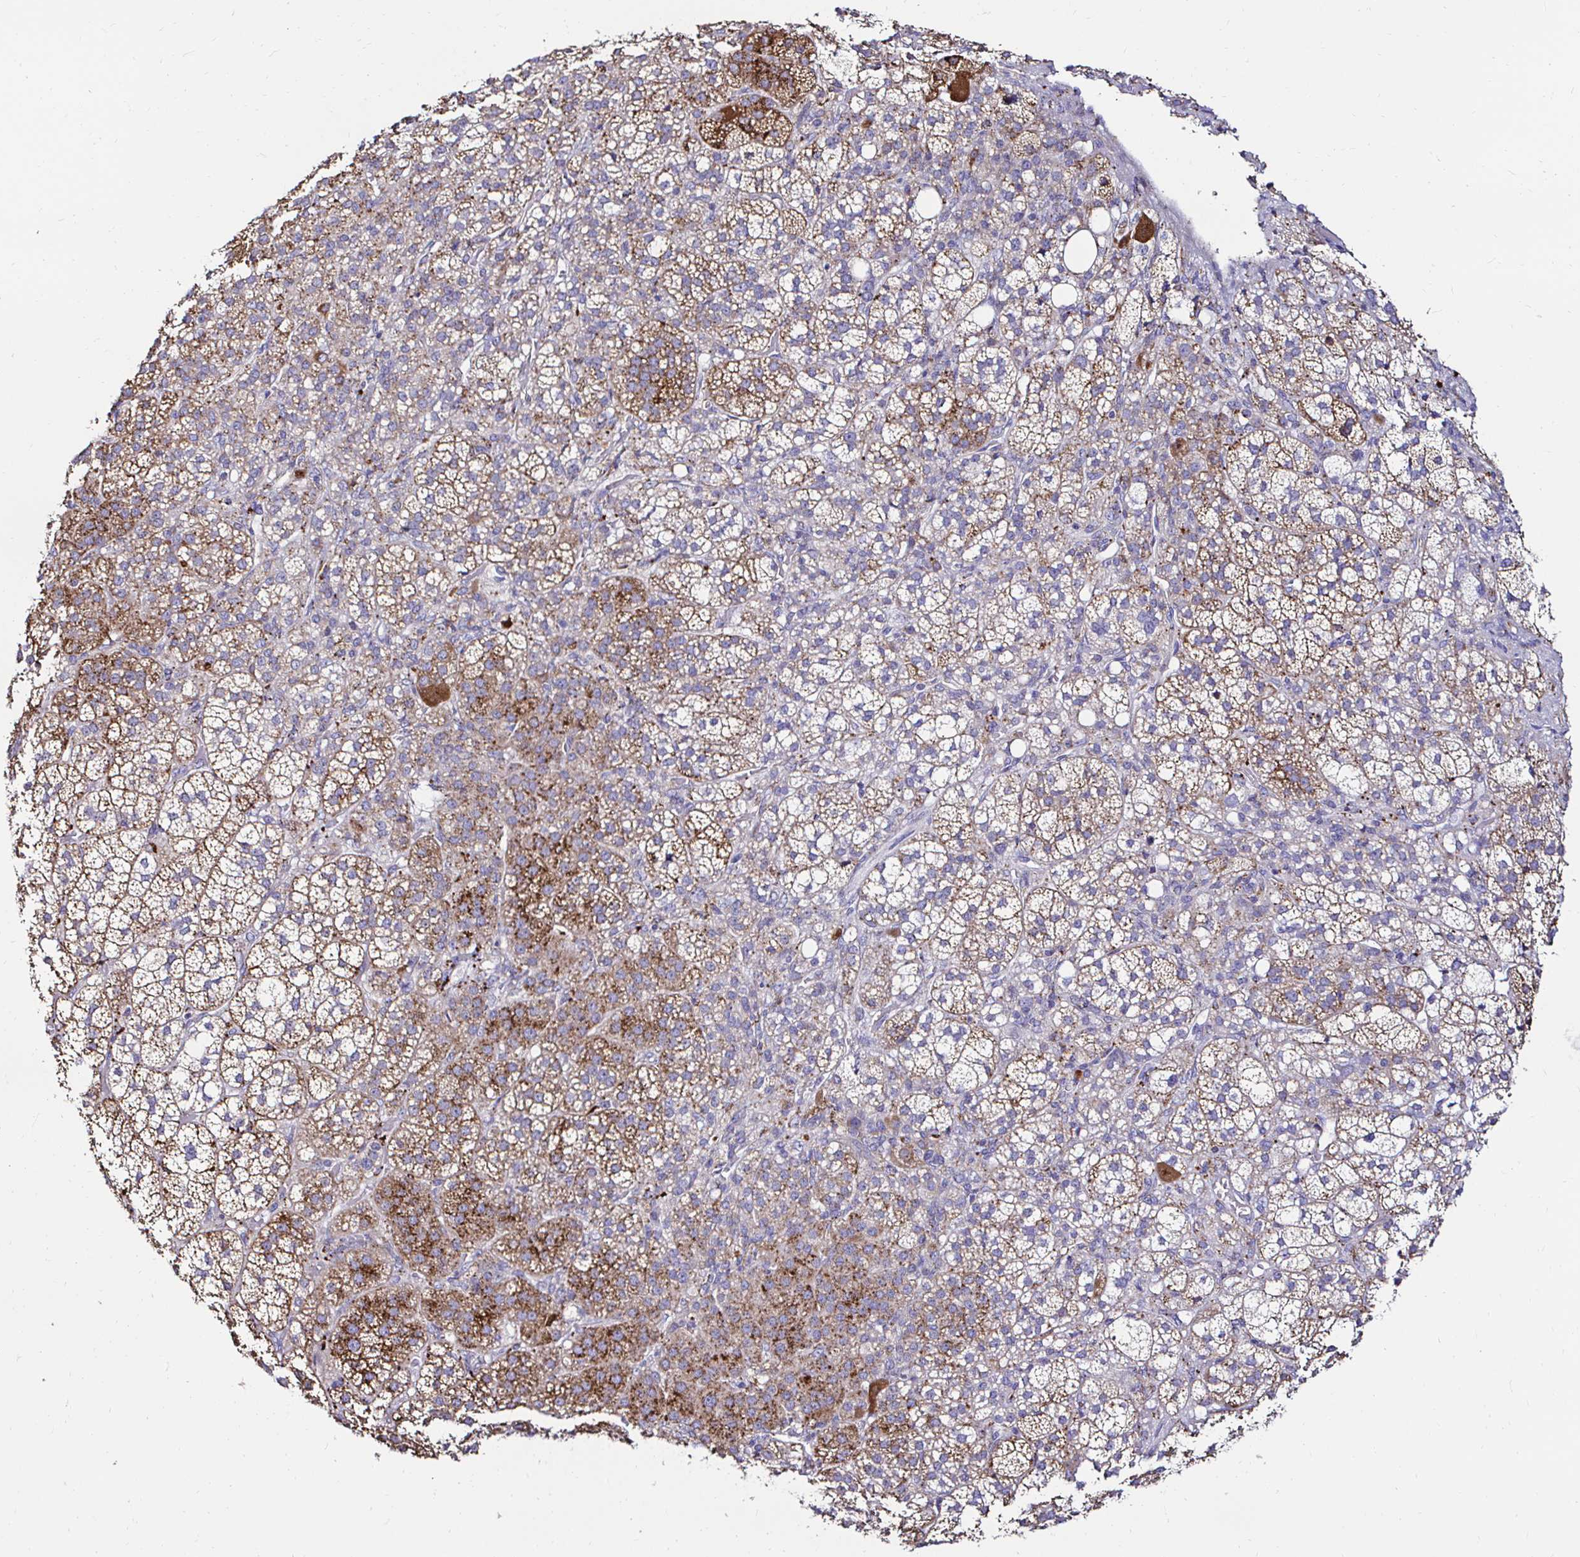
{"staining": {"intensity": "strong", "quantity": "25%-75%", "location": "cytoplasmic/membranous"}, "tissue": "adrenal gland", "cell_type": "Glandular cells", "image_type": "normal", "snomed": [{"axis": "morphology", "description": "Normal tissue, NOS"}, {"axis": "topography", "description": "Adrenal gland"}], "caption": "Adrenal gland stained for a protein (brown) displays strong cytoplasmic/membranous positive staining in approximately 25%-75% of glandular cells.", "gene": "GALNS", "patient": {"sex": "female", "age": 60}}